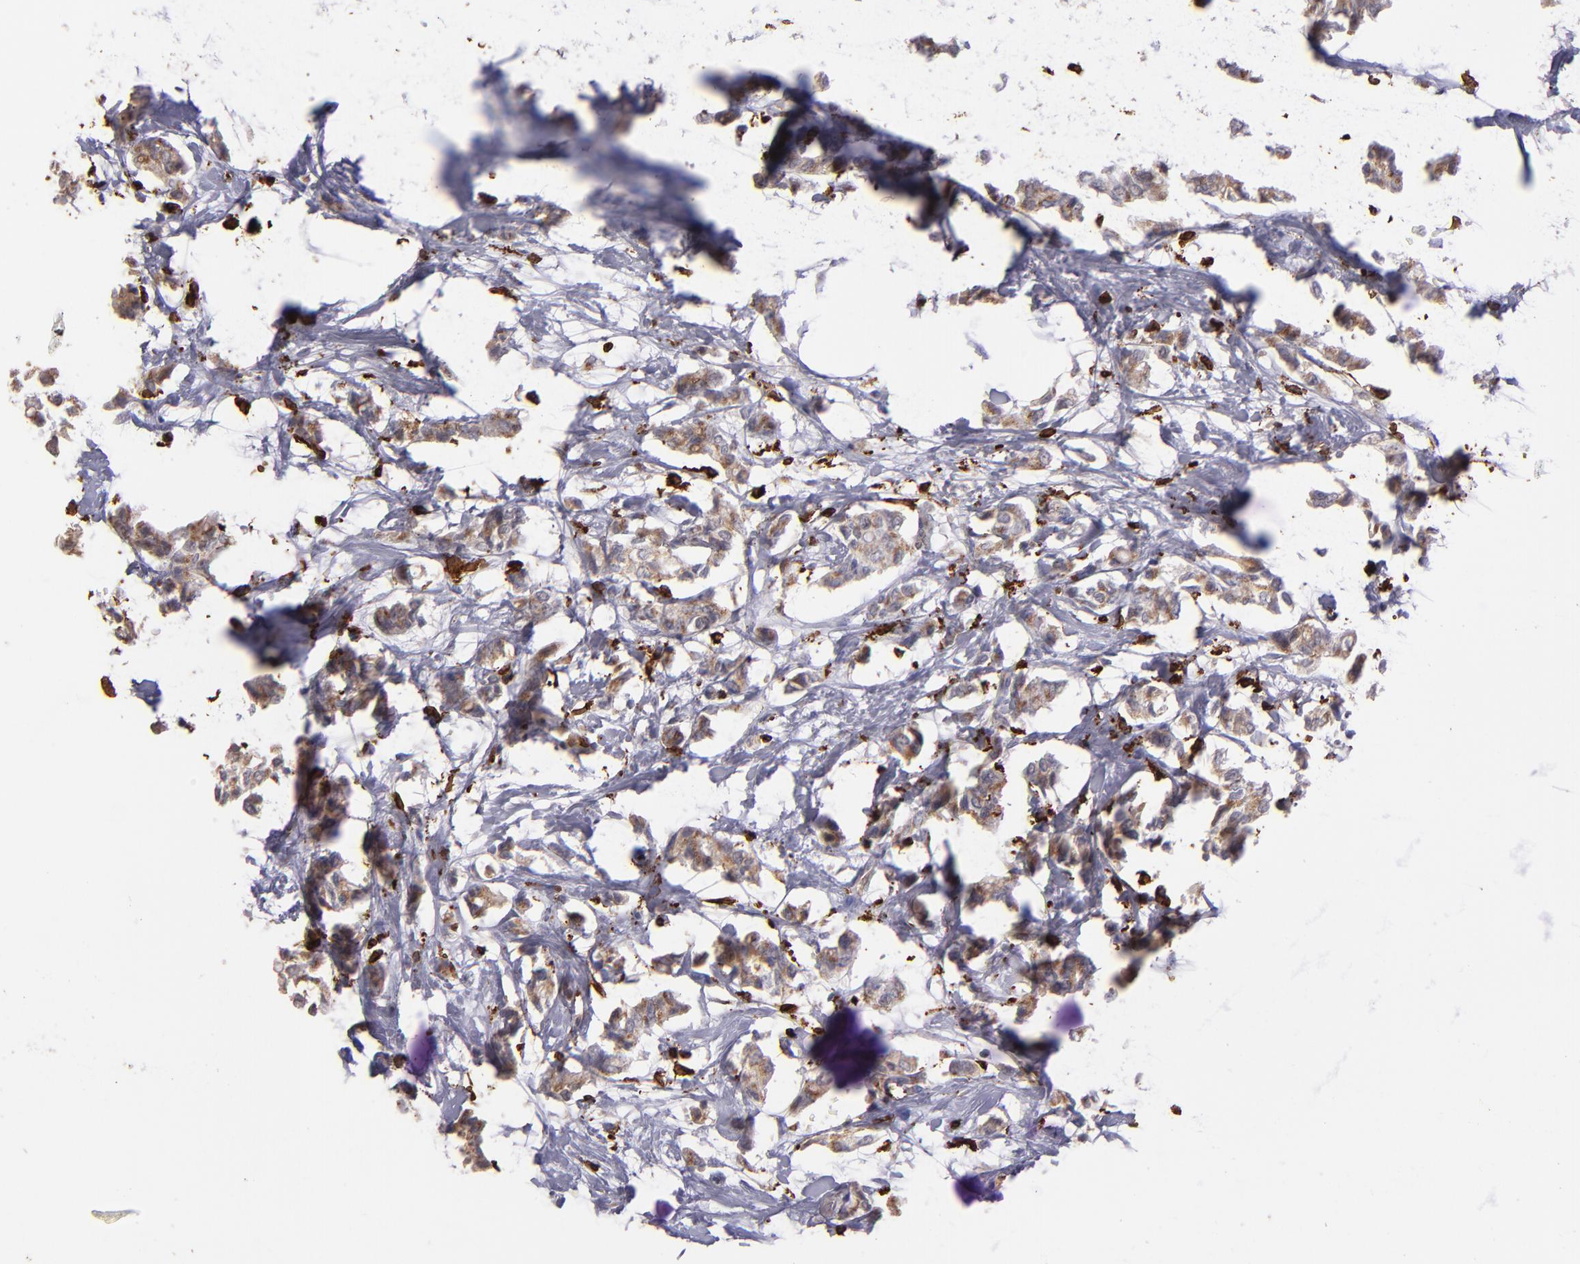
{"staining": {"intensity": "moderate", "quantity": ">75%", "location": "cytoplasmic/membranous"}, "tissue": "breast cancer", "cell_type": "Tumor cells", "image_type": "cancer", "snomed": [{"axis": "morphology", "description": "Duct carcinoma"}, {"axis": "topography", "description": "Breast"}], "caption": "An immunohistochemistry (IHC) photomicrograph of tumor tissue is shown. Protein staining in brown labels moderate cytoplasmic/membranous positivity in breast cancer within tumor cells. The staining is performed using DAB brown chromogen to label protein expression. The nuclei are counter-stained blue using hematoxylin.", "gene": "PTGS1", "patient": {"sex": "female", "age": 84}}